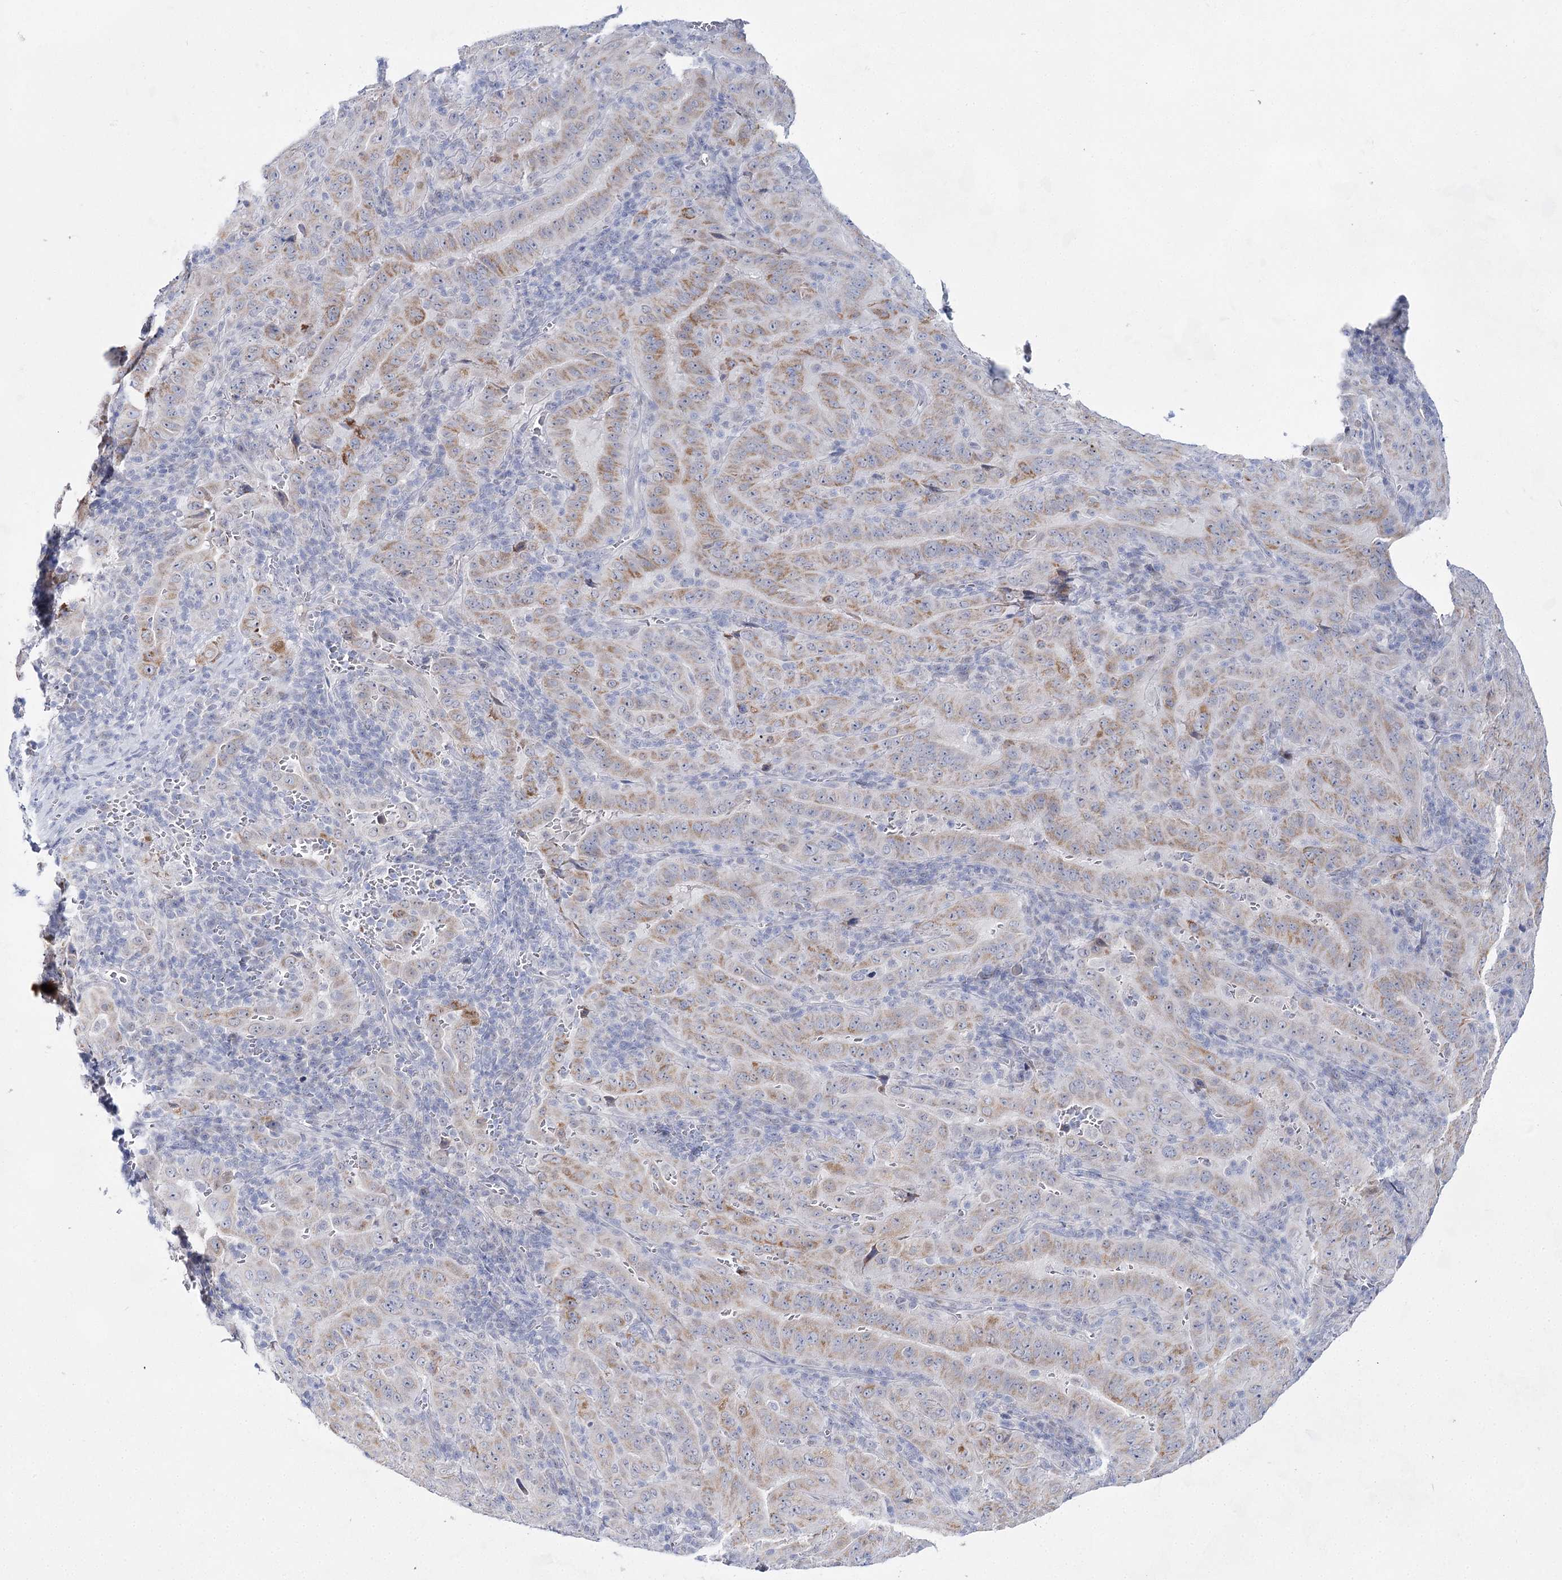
{"staining": {"intensity": "moderate", "quantity": "25%-75%", "location": "cytoplasmic/membranous"}, "tissue": "pancreatic cancer", "cell_type": "Tumor cells", "image_type": "cancer", "snomed": [{"axis": "morphology", "description": "Adenocarcinoma, NOS"}, {"axis": "topography", "description": "Pancreas"}], "caption": "Pancreatic adenocarcinoma stained for a protein displays moderate cytoplasmic/membranous positivity in tumor cells.", "gene": "BPHL", "patient": {"sex": "male", "age": 63}}